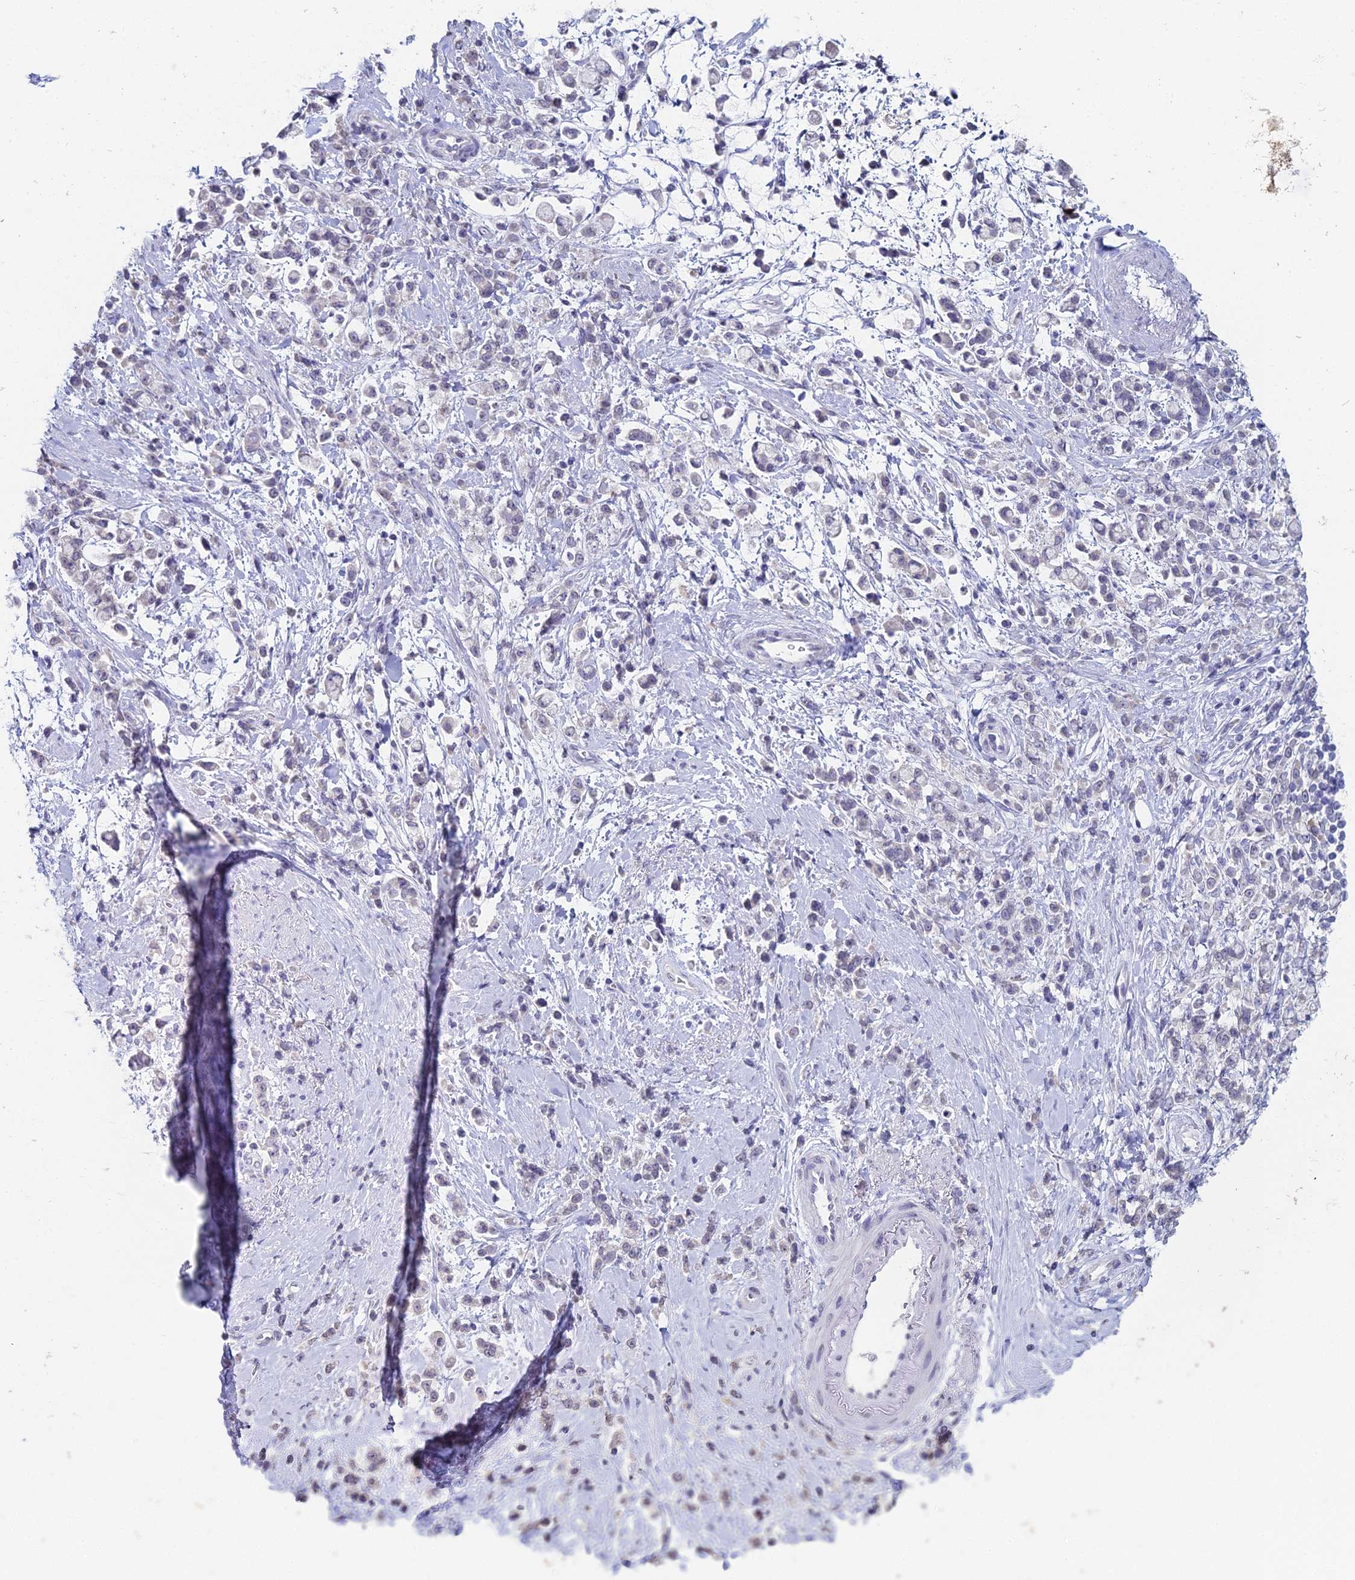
{"staining": {"intensity": "negative", "quantity": "none", "location": "none"}, "tissue": "stomach cancer", "cell_type": "Tumor cells", "image_type": "cancer", "snomed": [{"axis": "morphology", "description": "Adenocarcinoma, NOS"}, {"axis": "topography", "description": "Stomach"}], "caption": "DAB immunohistochemical staining of stomach cancer (adenocarcinoma) displays no significant expression in tumor cells.", "gene": "PRR22", "patient": {"sex": "female", "age": 60}}